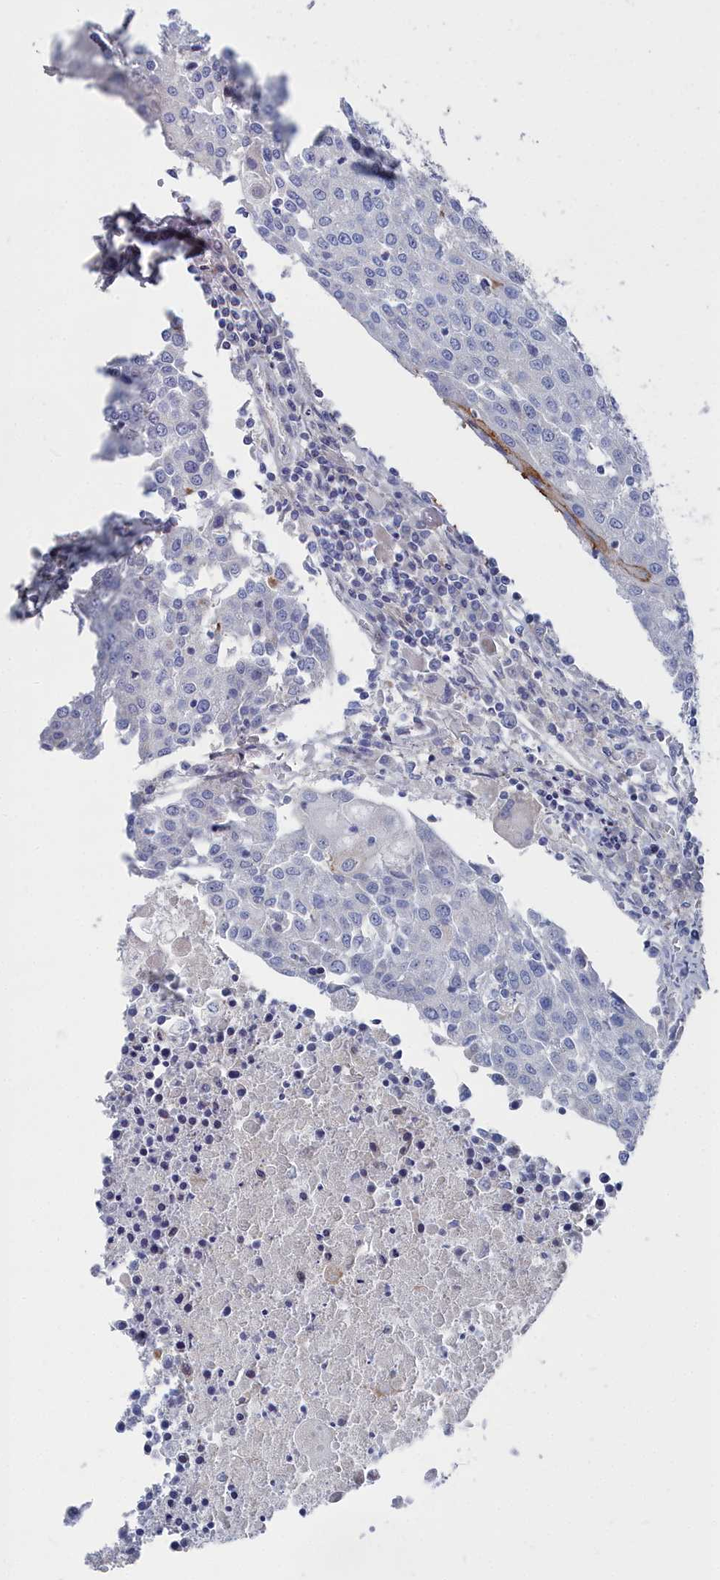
{"staining": {"intensity": "negative", "quantity": "none", "location": "none"}, "tissue": "urothelial cancer", "cell_type": "Tumor cells", "image_type": "cancer", "snomed": [{"axis": "morphology", "description": "Urothelial carcinoma, High grade"}, {"axis": "topography", "description": "Urinary bladder"}], "caption": "This is an IHC histopathology image of human high-grade urothelial carcinoma. There is no staining in tumor cells.", "gene": "SHISAL2A", "patient": {"sex": "female", "age": 85}}